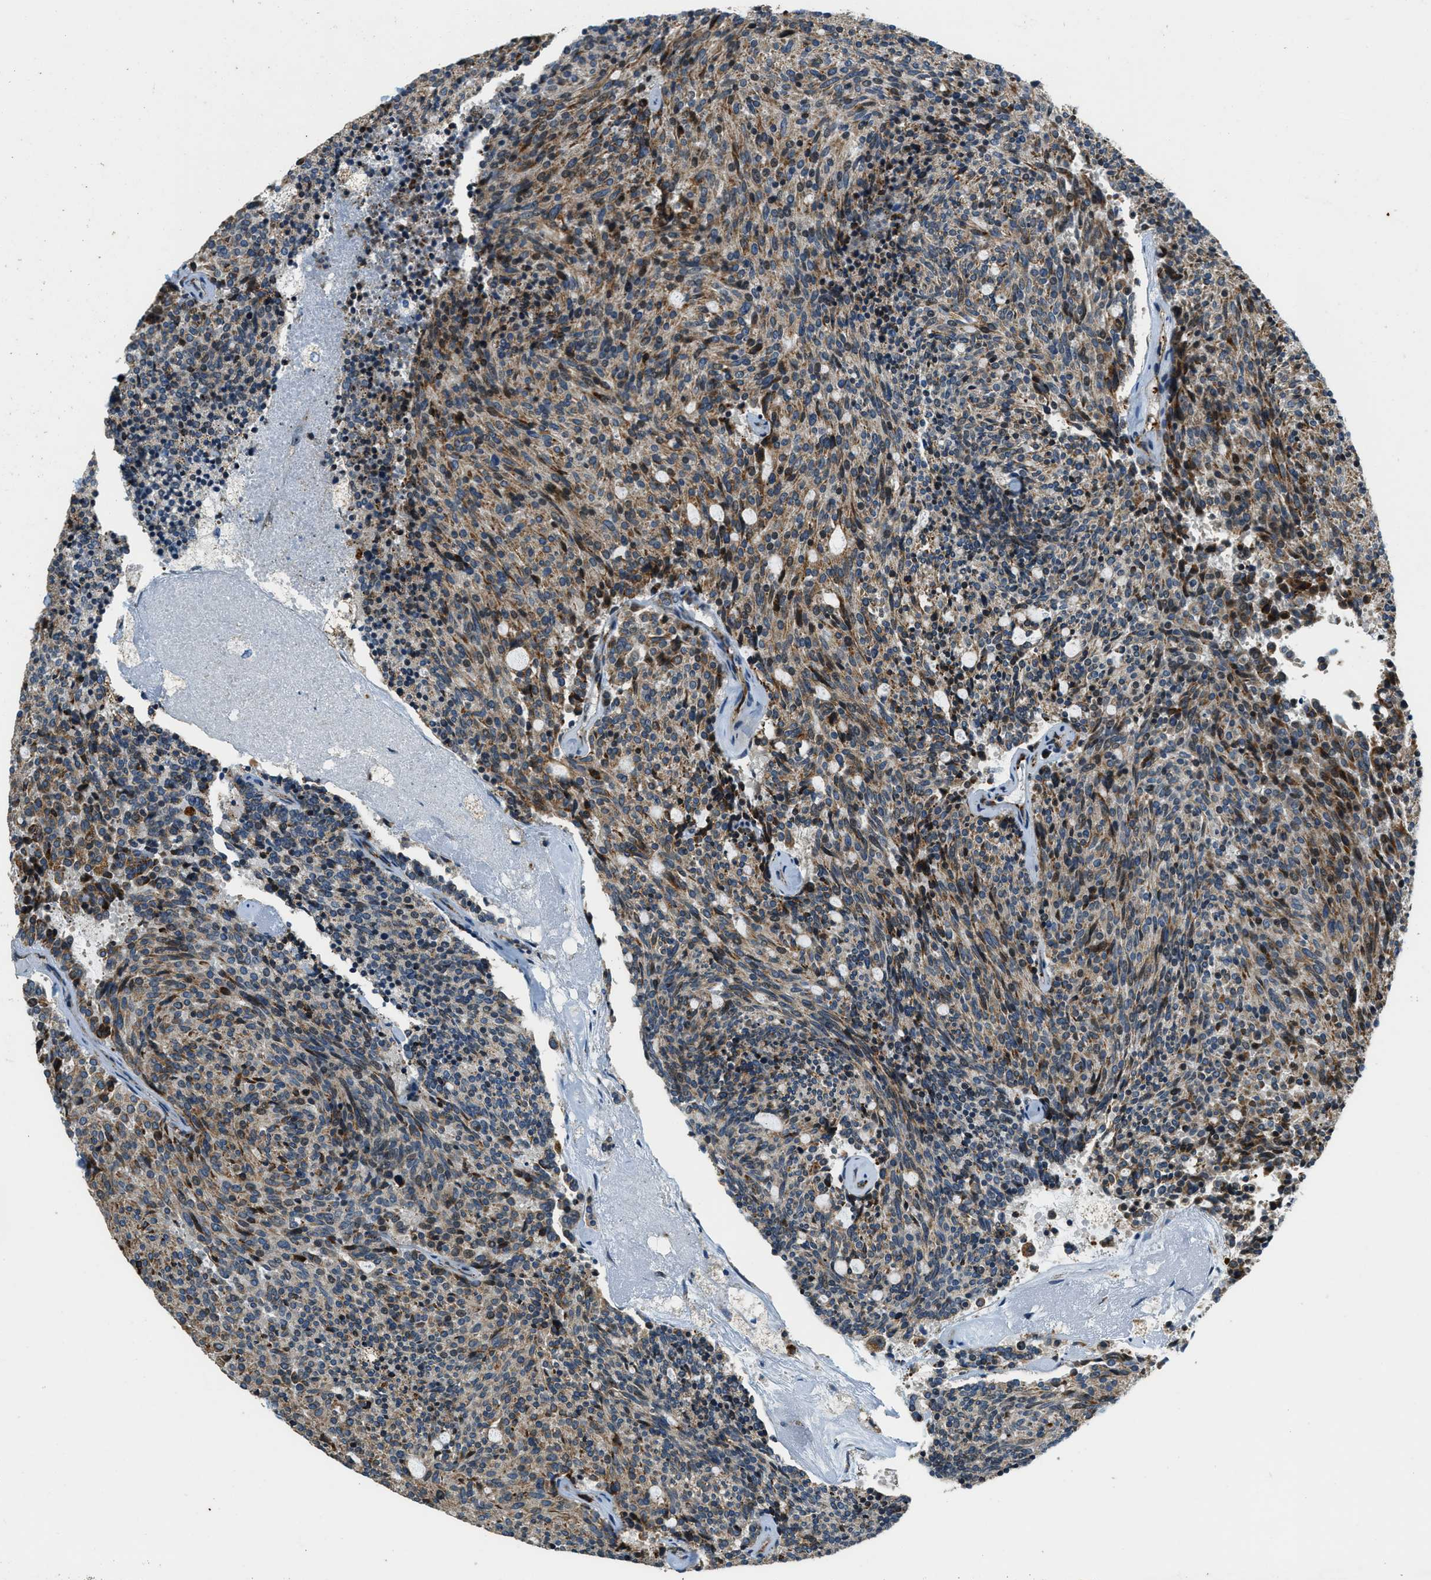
{"staining": {"intensity": "moderate", "quantity": "25%-75%", "location": "cytoplasmic/membranous"}, "tissue": "carcinoid", "cell_type": "Tumor cells", "image_type": "cancer", "snomed": [{"axis": "morphology", "description": "Carcinoid, malignant, NOS"}, {"axis": "topography", "description": "Pancreas"}], "caption": "Immunohistochemical staining of human malignant carcinoid shows medium levels of moderate cytoplasmic/membranous protein positivity in about 25%-75% of tumor cells. The staining was performed using DAB (3,3'-diaminobenzidine) to visualize the protein expression in brown, while the nuclei were stained in blue with hematoxylin (Magnification: 20x).", "gene": "HERC2", "patient": {"sex": "female", "age": 54}}